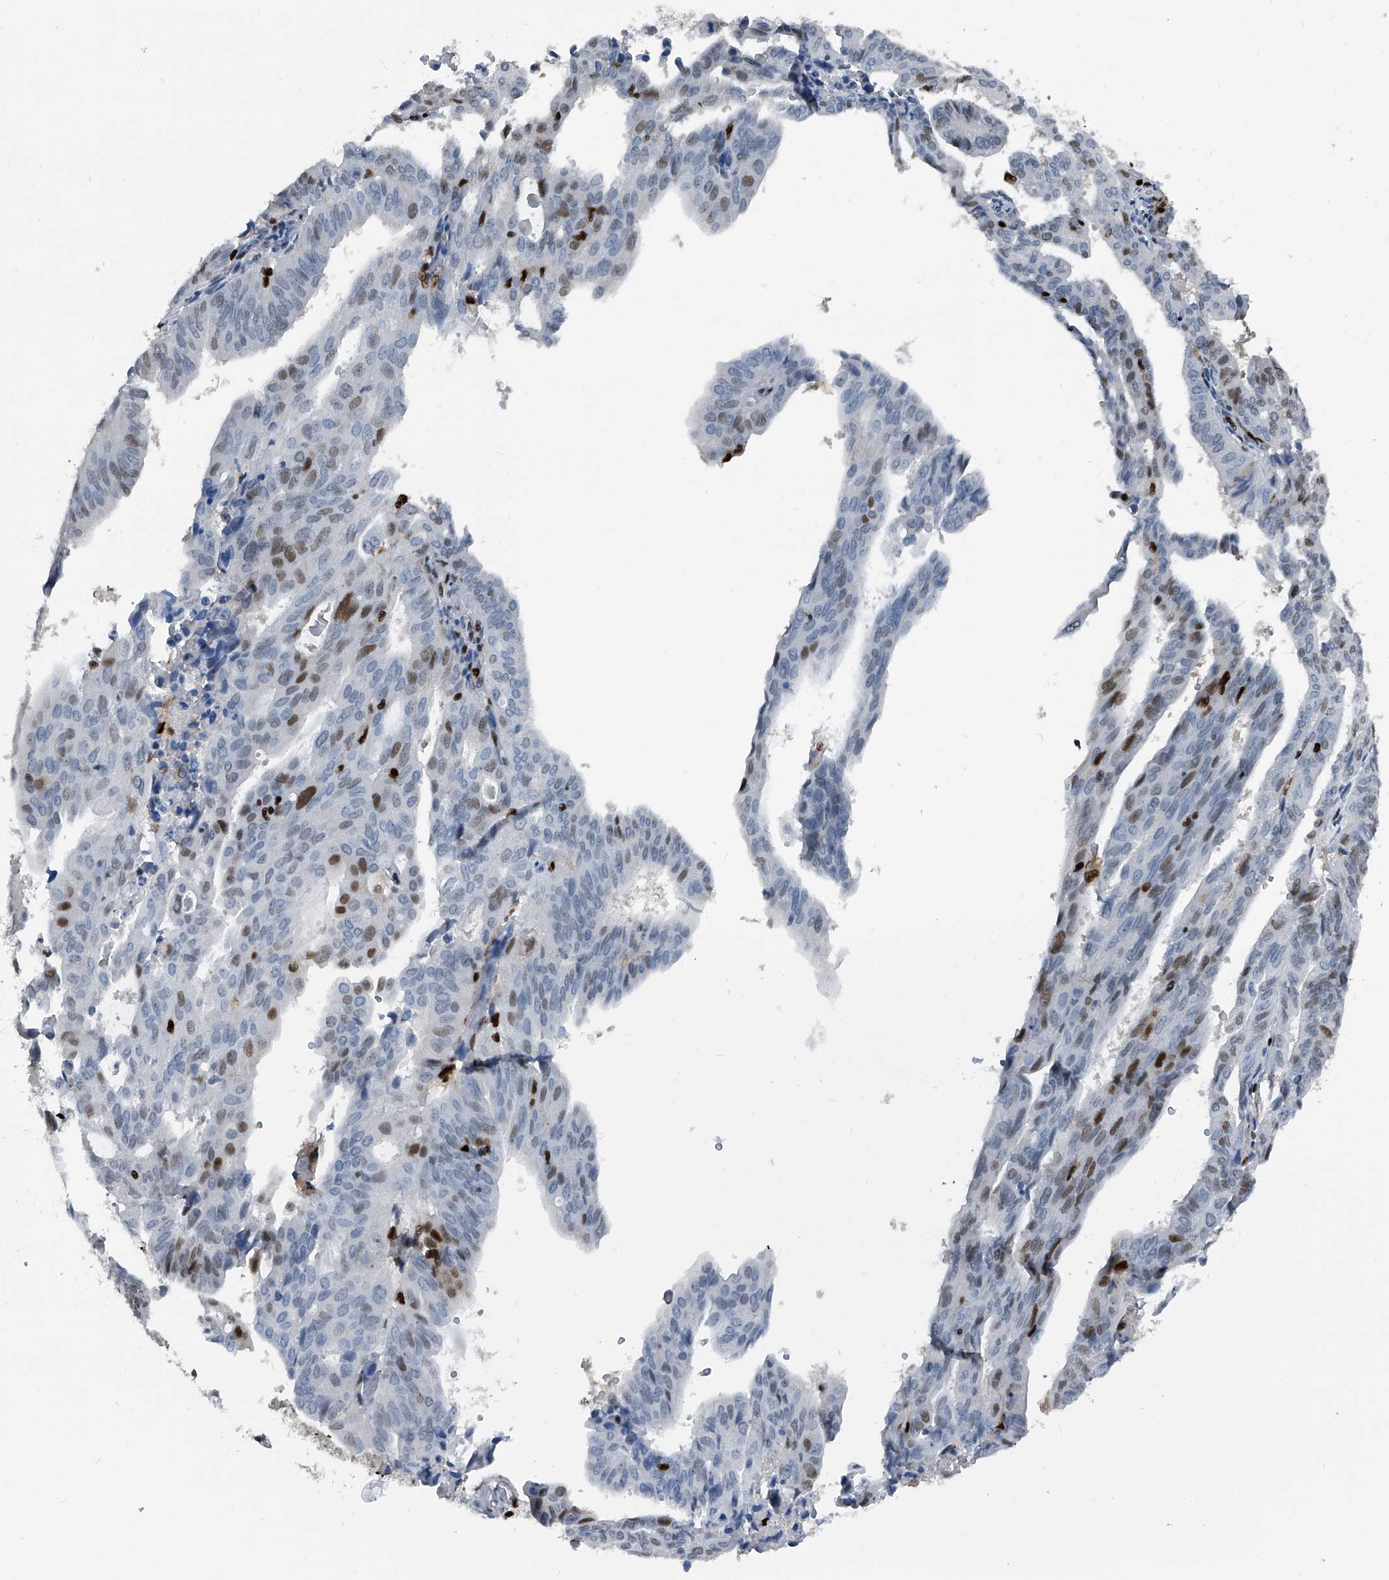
{"staining": {"intensity": "moderate", "quantity": "<25%", "location": "nuclear"}, "tissue": "endometrial cancer", "cell_type": "Tumor cells", "image_type": "cancer", "snomed": [{"axis": "morphology", "description": "Adenocarcinoma, NOS"}, {"axis": "topography", "description": "Uterus"}], "caption": "A photomicrograph of endometrial adenocarcinoma stained for a protein shows moderate nuclear brown staining in tumor cells.", "gene": "FKBP5", "patient": {"sex": "female", "age": 77}}